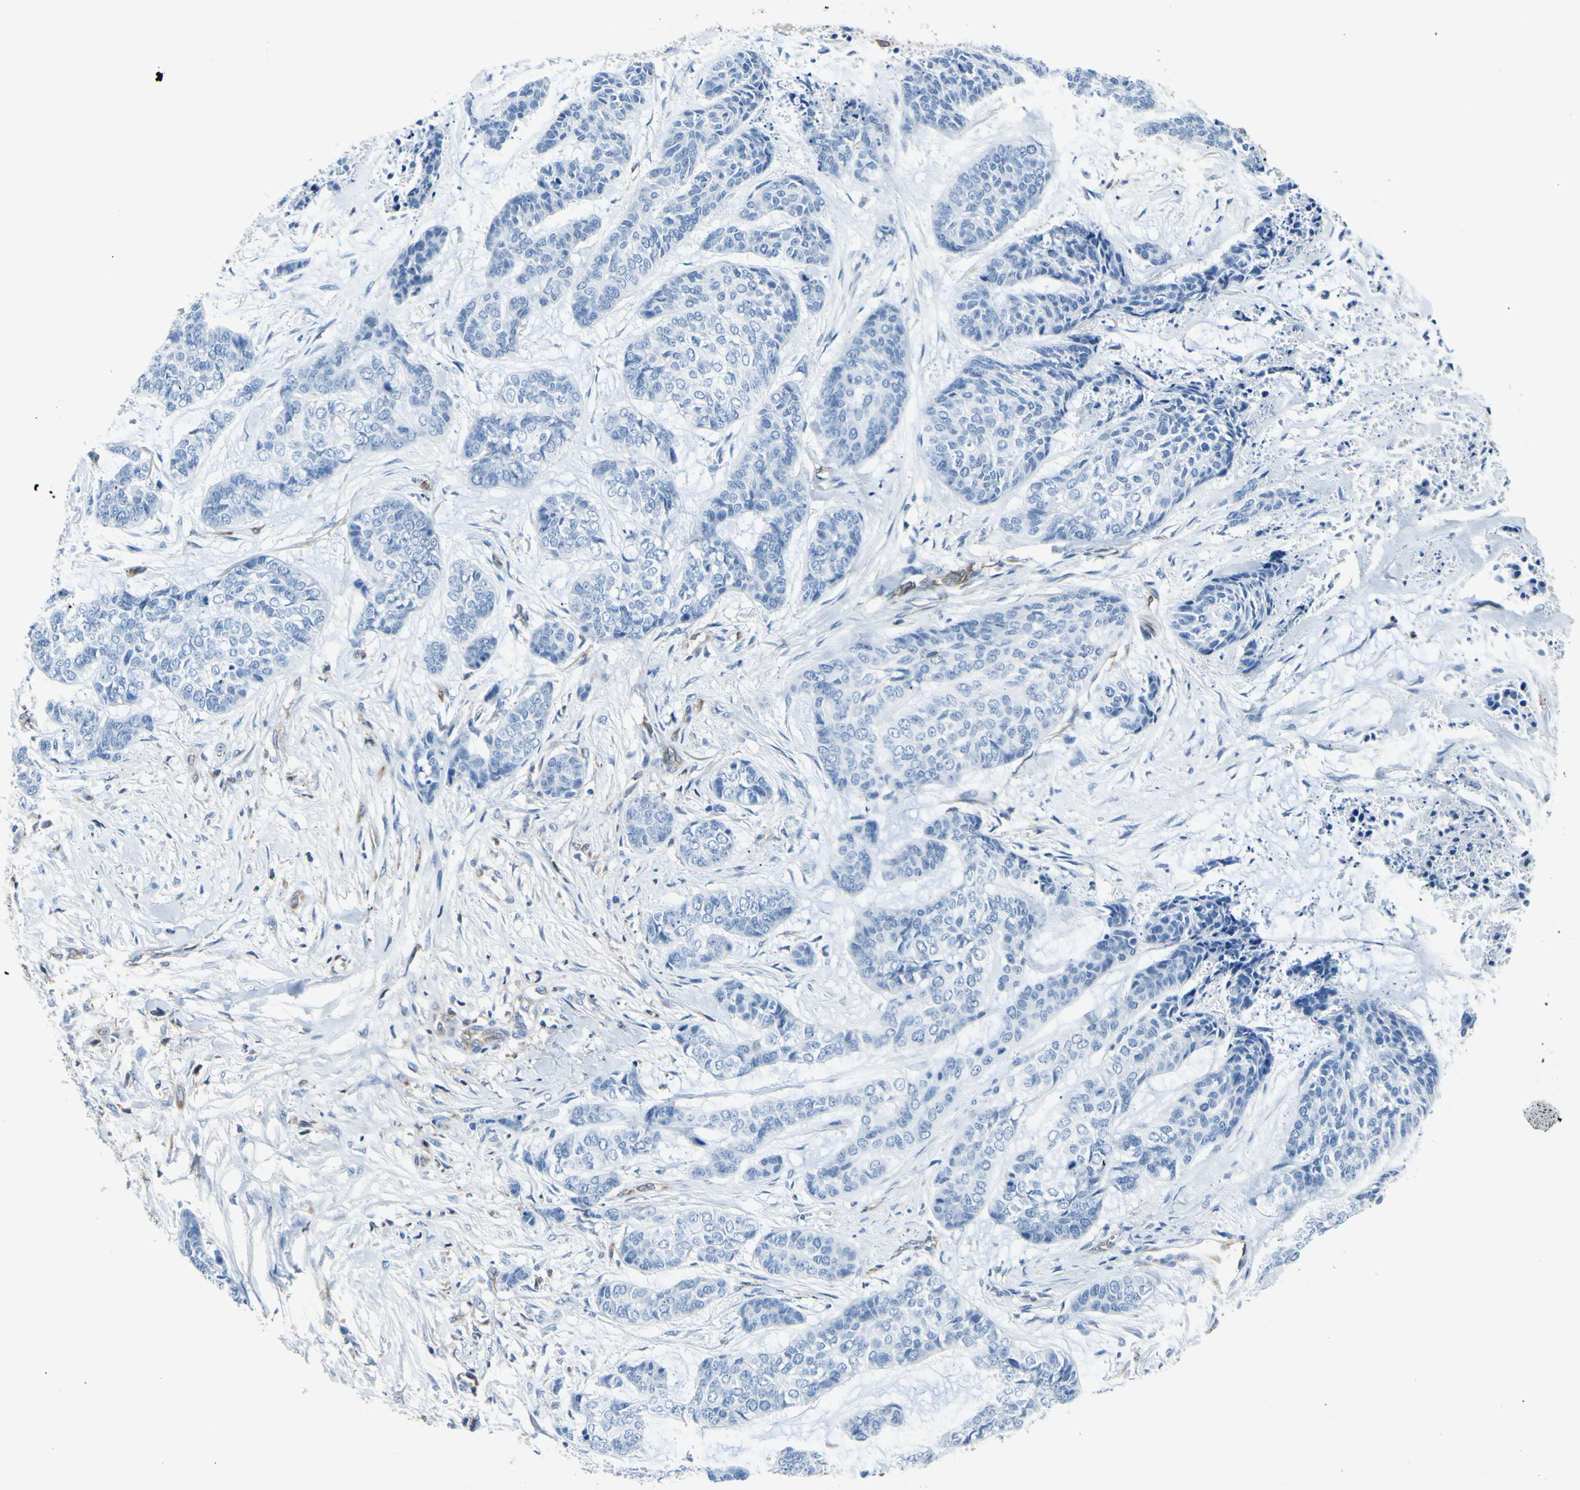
{"staining": {"intensity": "negative", "quantity": "none", "location": "none"}, "tissue": "skin cancer", "cell_type": "Tumor cells", "image_type": "cancer", "snomed": [{"axis": "morphology", "description": "Basal cell carcinoma"}, {"axis": "topography", "description": "Skin"}], "caption": "The photomicrograph exhibits no staining of tumor cells in skin cancer (basal cell carcinoma).", "gene": "MGST2", "patient": {"sex": "female", "age": 64}}